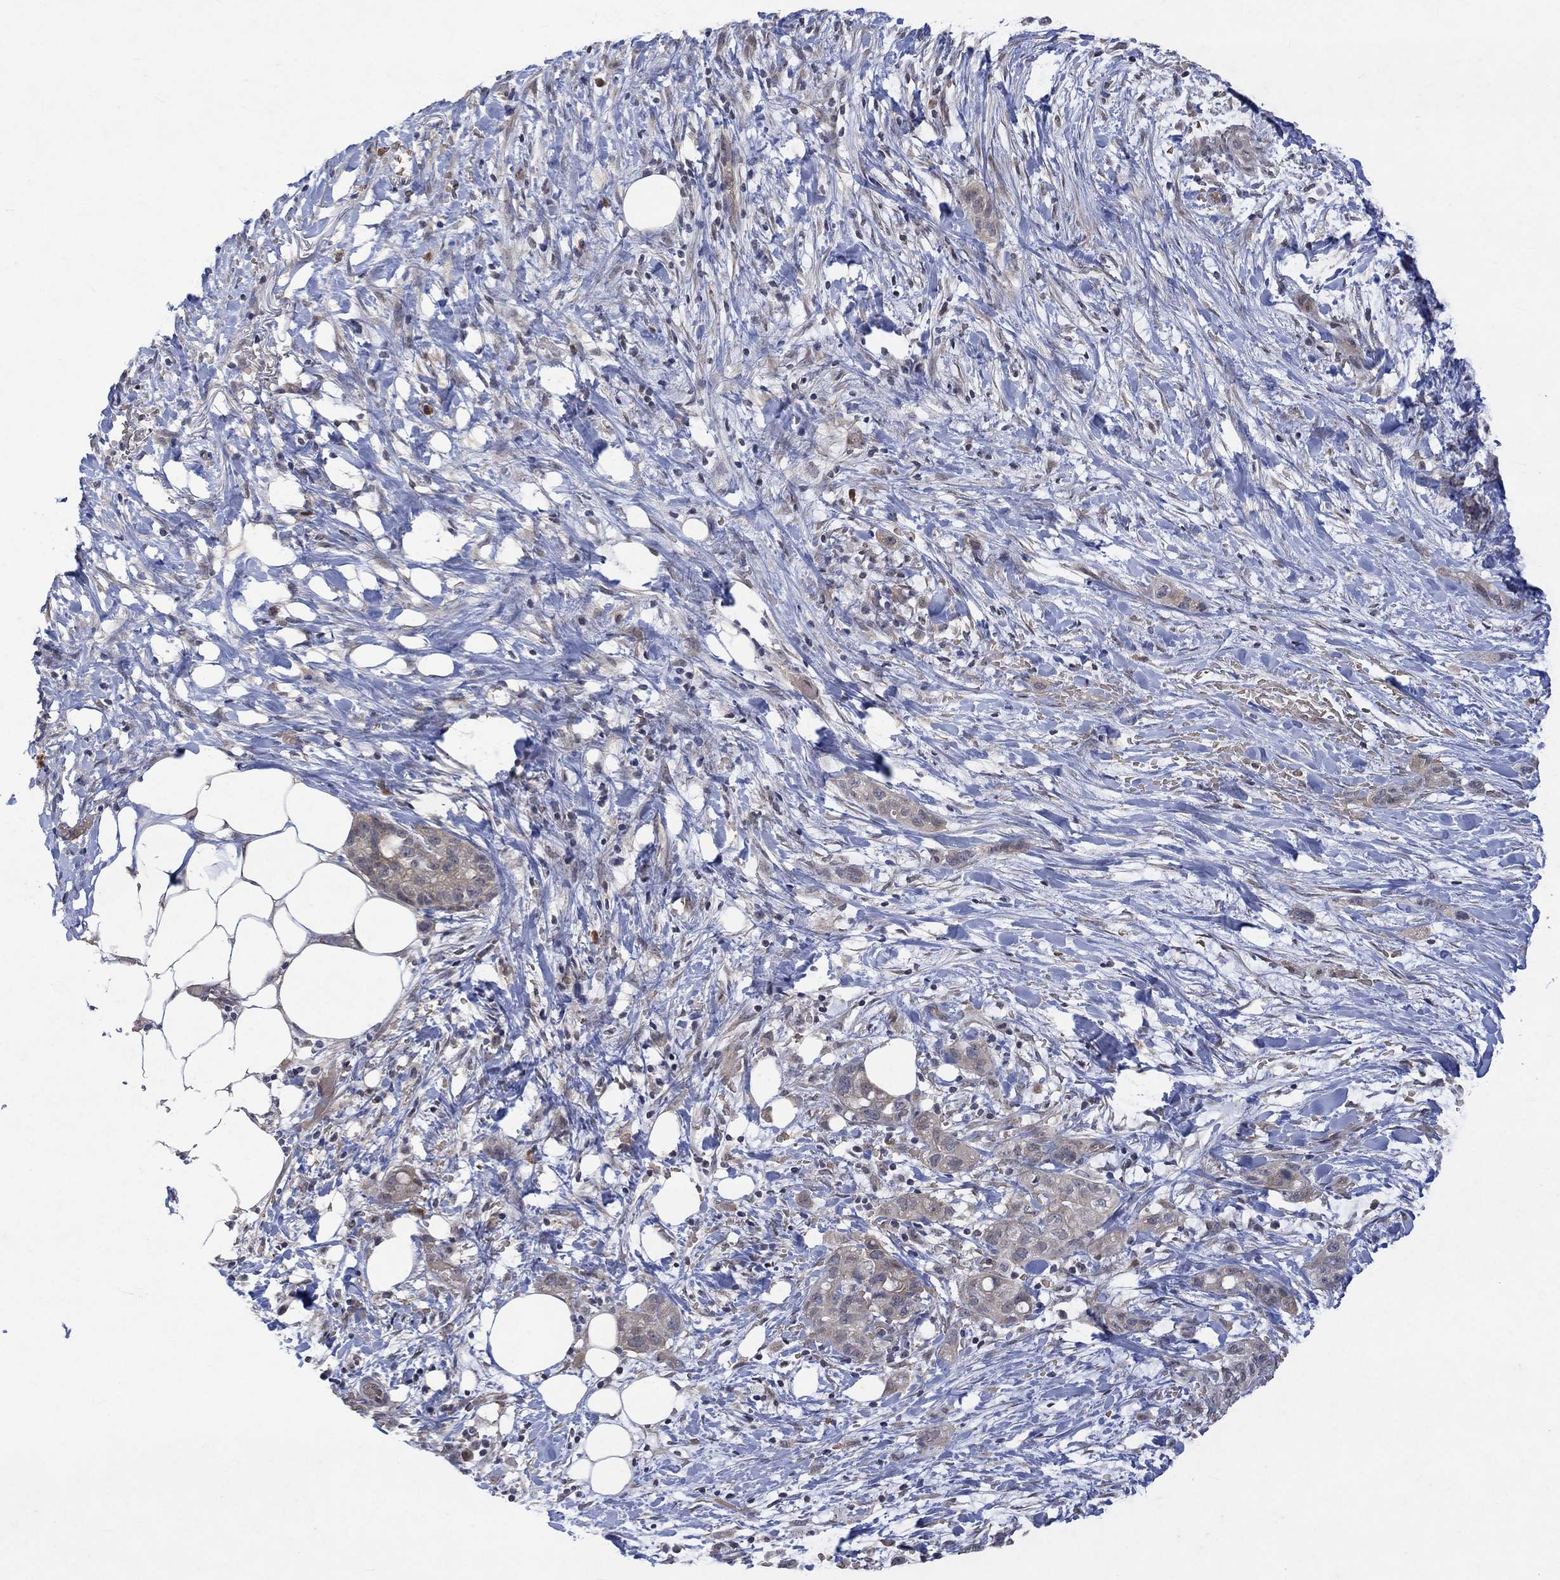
{"staining": {"intensity": "weak", "quantity": "<25%", "location": "cytoplasmic/membranous"}, "tissue": "pancreatic cancer", "cell_type": "Tumor cells", "image_type": "cancer", "snomed": [{"axis": "morphology", "description": "Adenocarcinoma, NOS"}, {"axis": "topography", "description": "Pancreas"}], "caption": "High power microscopy histopathology image of an immunohistochemistry histopathology image of pancreatic adenocarcinoma, revealing no significant staining in tumor cells.", "gene": "GRIN2D", "patient": {"sex": "female", "age": 72}}